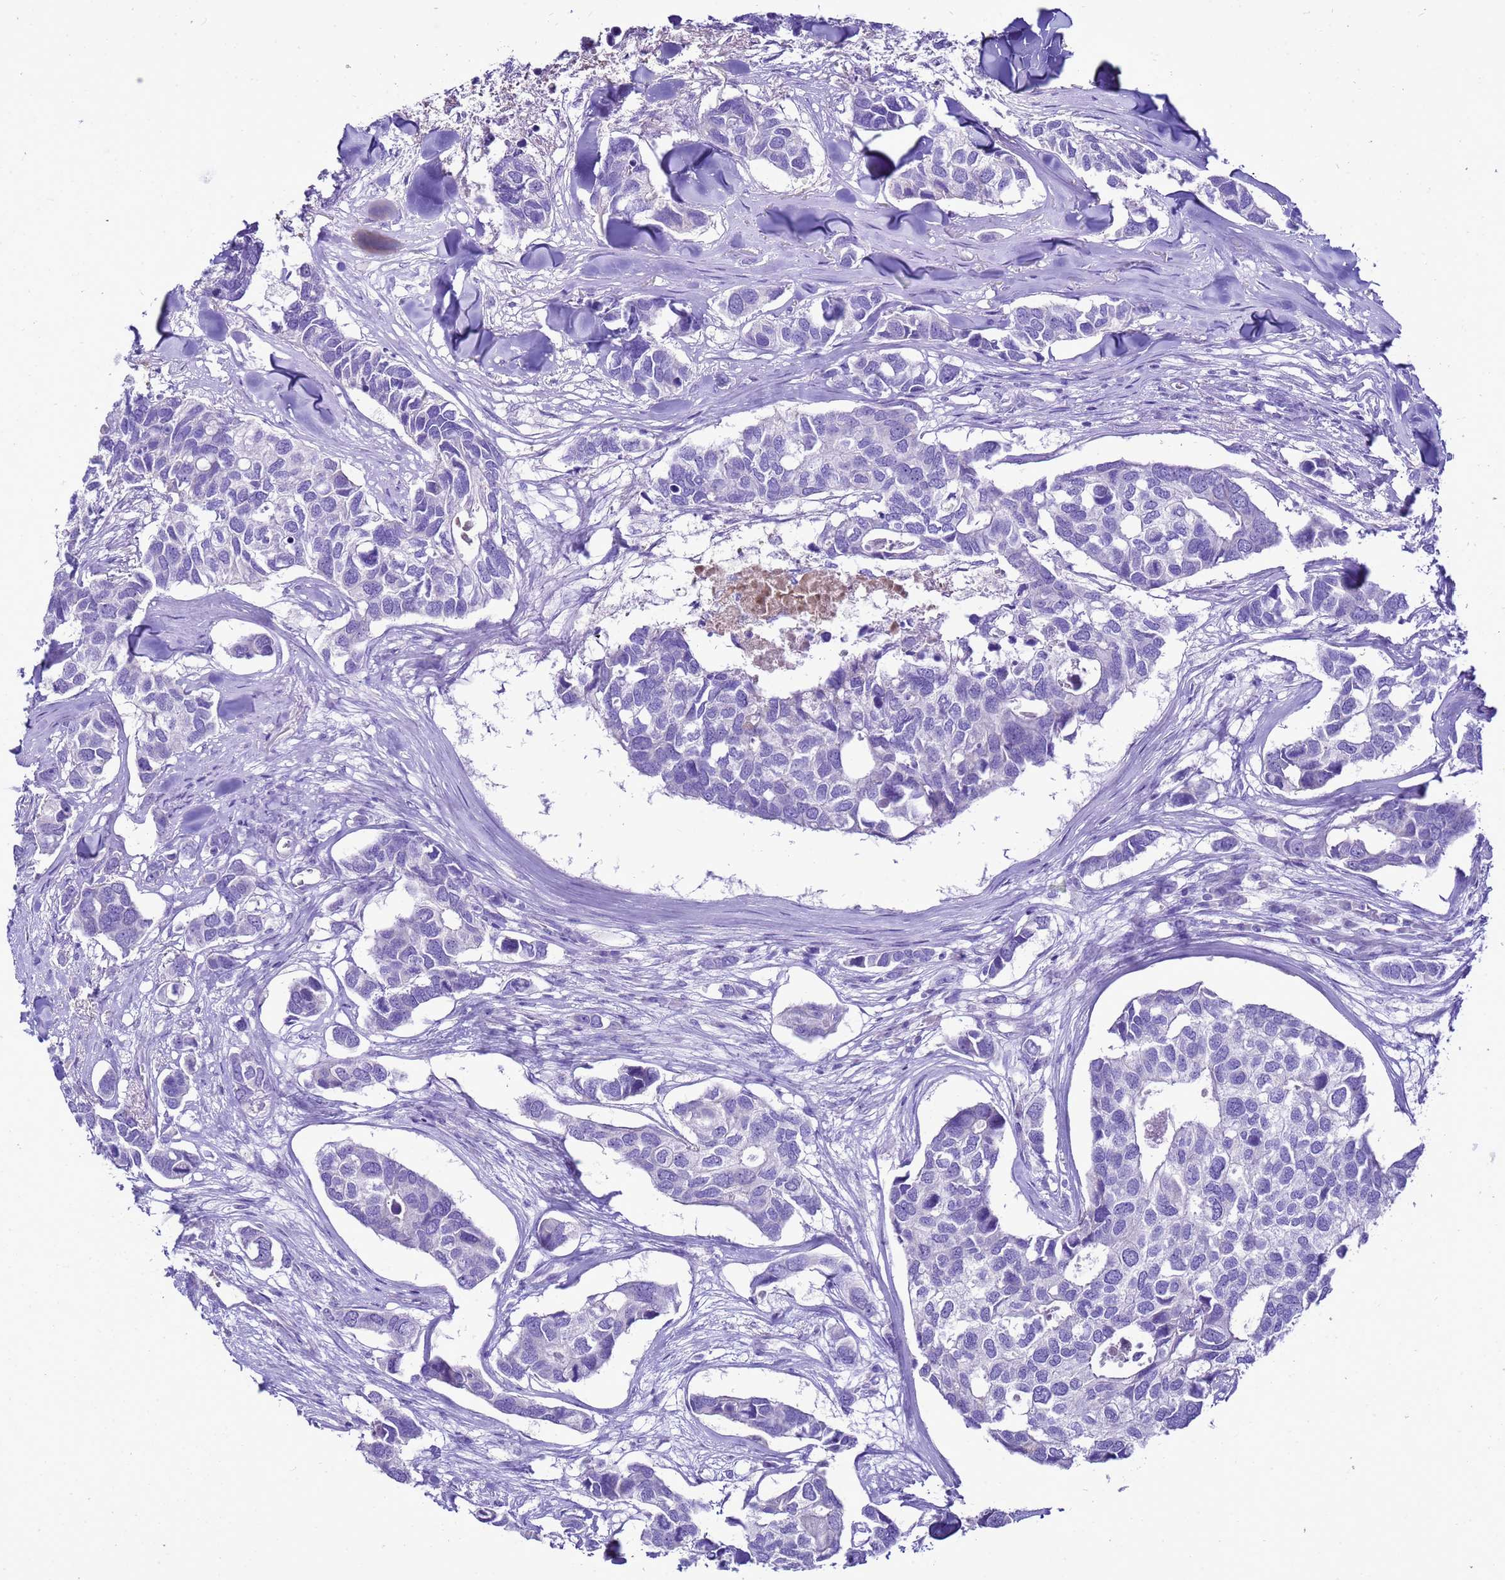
{"staining": {"intensity": "negative", "quantity": "none", "location": "none"}, "tissue": "breast cancer", "cell_type": "Tumor cells", "image_type": "cancer", "snomed": [{"axis": "morphology", "description": "Duct carcinoma"}, {"axis": "topography", "description": "Breast"}], "caption": "Image shows no protein expression in tumor cells of breast intraductal carcinoma tissue. (Stains: DAB IHC with hematoxylin counter stain, Microscopy: brightfield microscopy at high magnification).", "gene": "BEST2", "patient": {"sex": "female", "age": 83}}